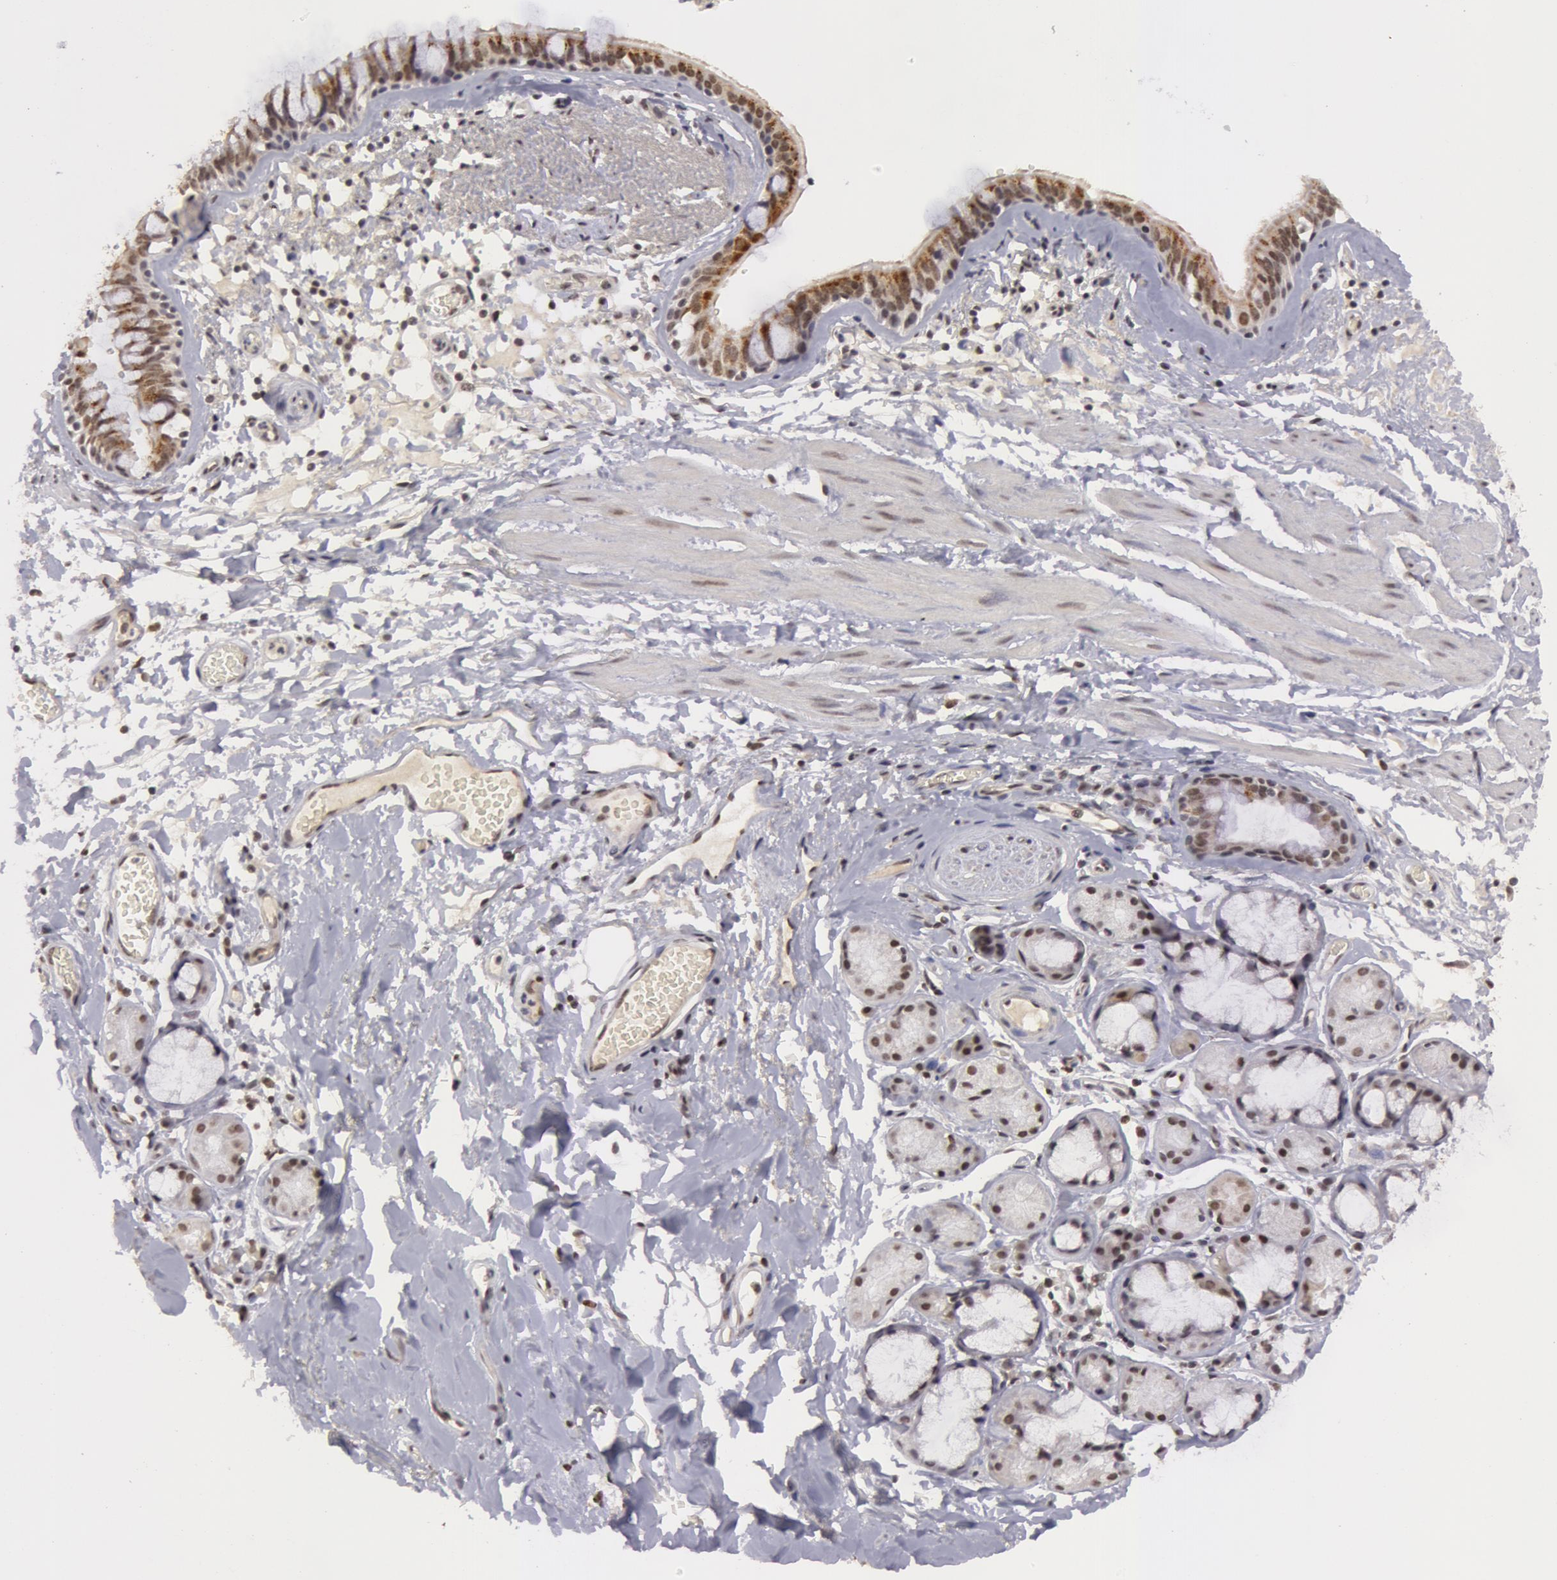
{"staining": {"intensity": "strong", "quantity": ">75%", "location": "cytoplasmic/membranous"}, "tissue": "bronchus", "cell_type": "Respiratory epithelial cells", "image_type": "normal", "snomed": [{"axis": "morphology", "description": "Normal tissue, NOS"}, {"axis": "topography", "description": "Bronchus"}, {"axis": "topography", "description": "Lung"}], "caption": "Immunohistochemical staining of unremarkable bronchus reveals strong cytoplasmic/membranous protein staining in approximately >75% of respiratory epithelial cells. The staining is performed using DAB (3,3'-diaminobenzidine) brown chromogen to label protein expression. The nuclei are counter-stained blue using hematoxylin.", "gene": "VRTN", "patient": {"sex": "female", "age": 56}}